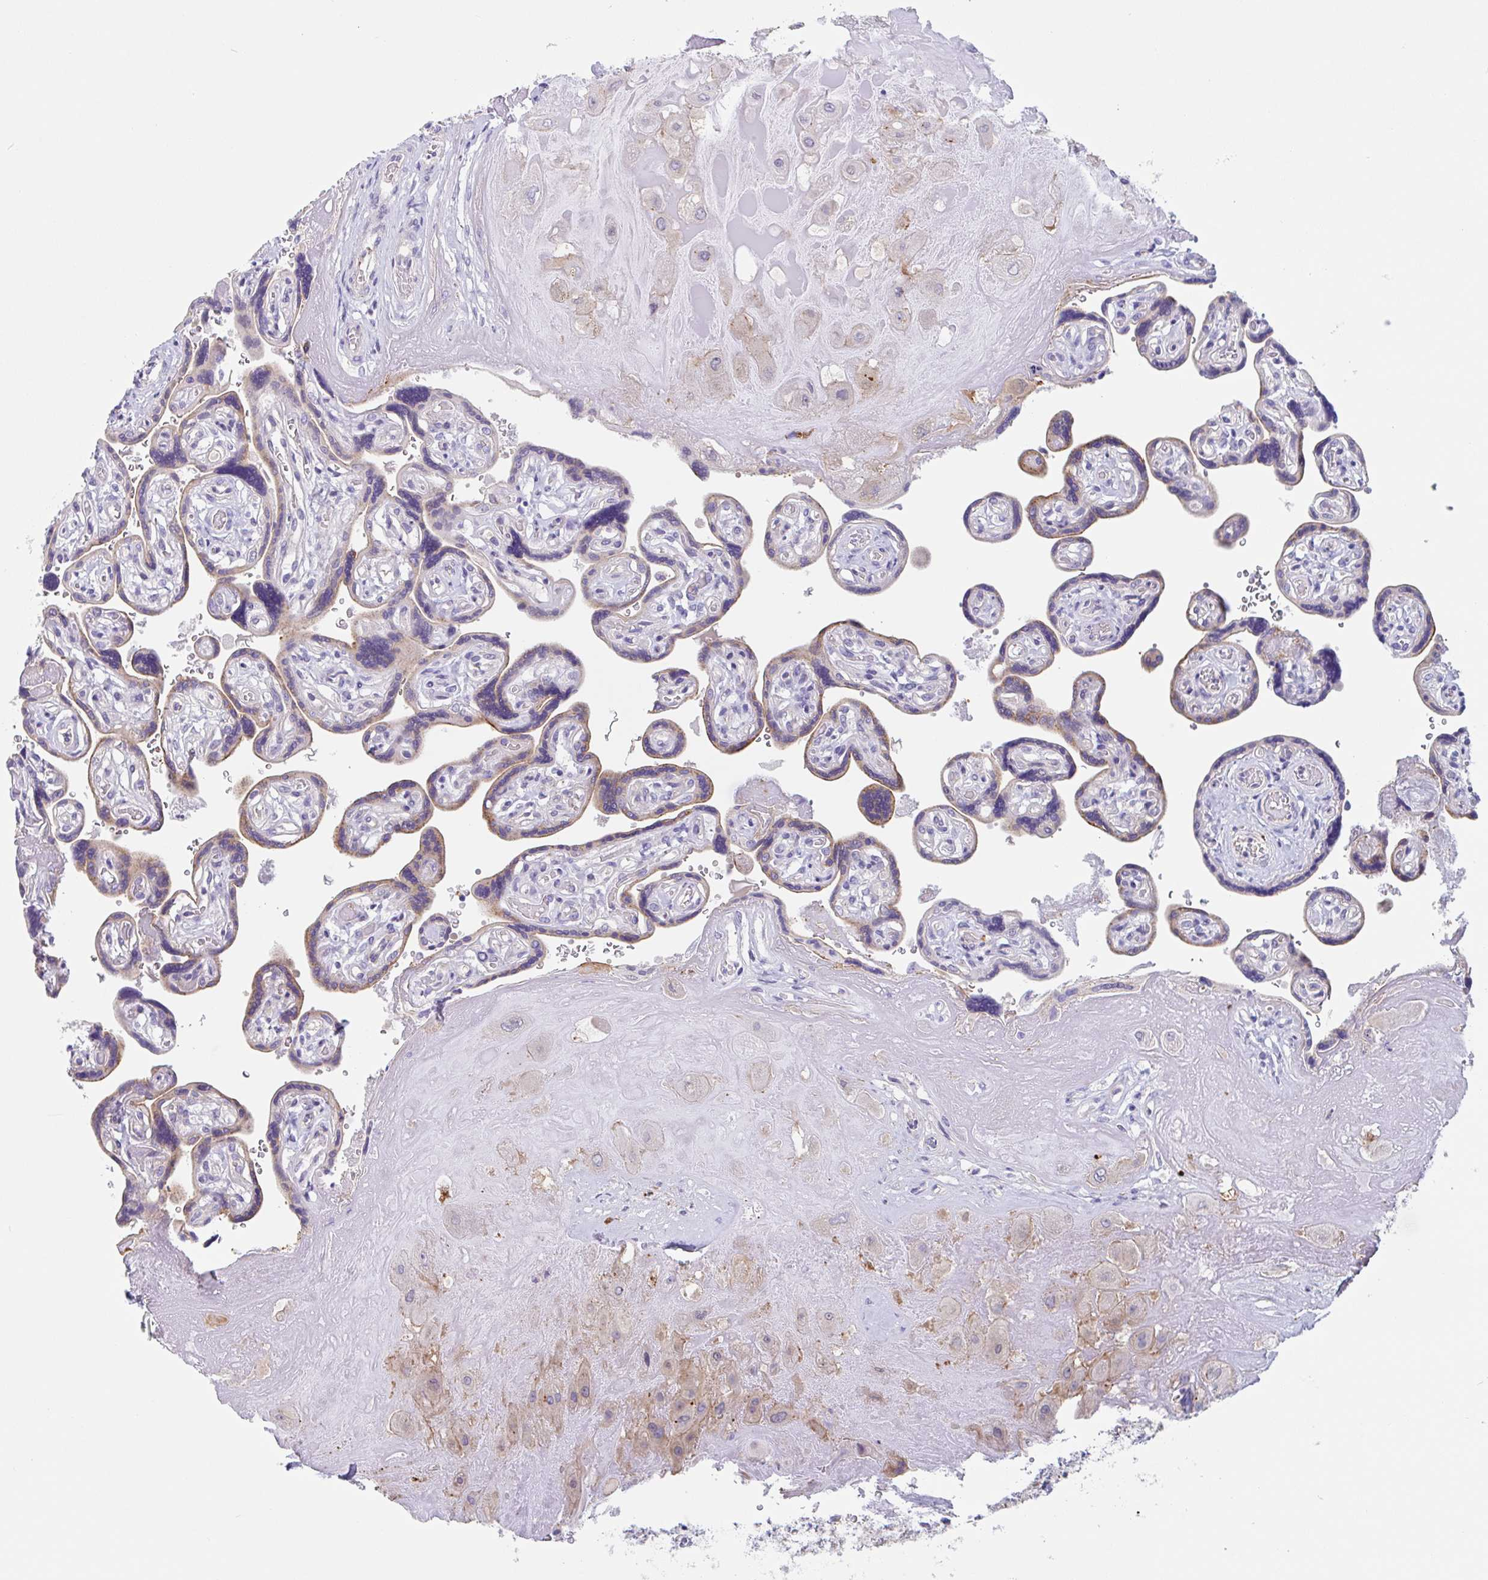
{"staining": {"intensity": "weak", "quantity": "25%-75%", "location": "cytoplasmic/membranous"}, "tissue": "placenta", "cell_type": "Decidual cells", "image_type": "normal", "snomed": [{"axis": "morphology", "description": "Normal tissue, NOS"}, {"axis": "topography", "description": "Placenta"}], "caption": "A photomicrograph of human placenta stained for a protein shows weak cytoplasmic/membranous brown staining in decidual cells. (DAB (3,3'-diaminobenzidine) IHC with brightfield microscopy, high magnification).", "gene": "LENG9", "patient": {"sex": "female", "age": 32}}